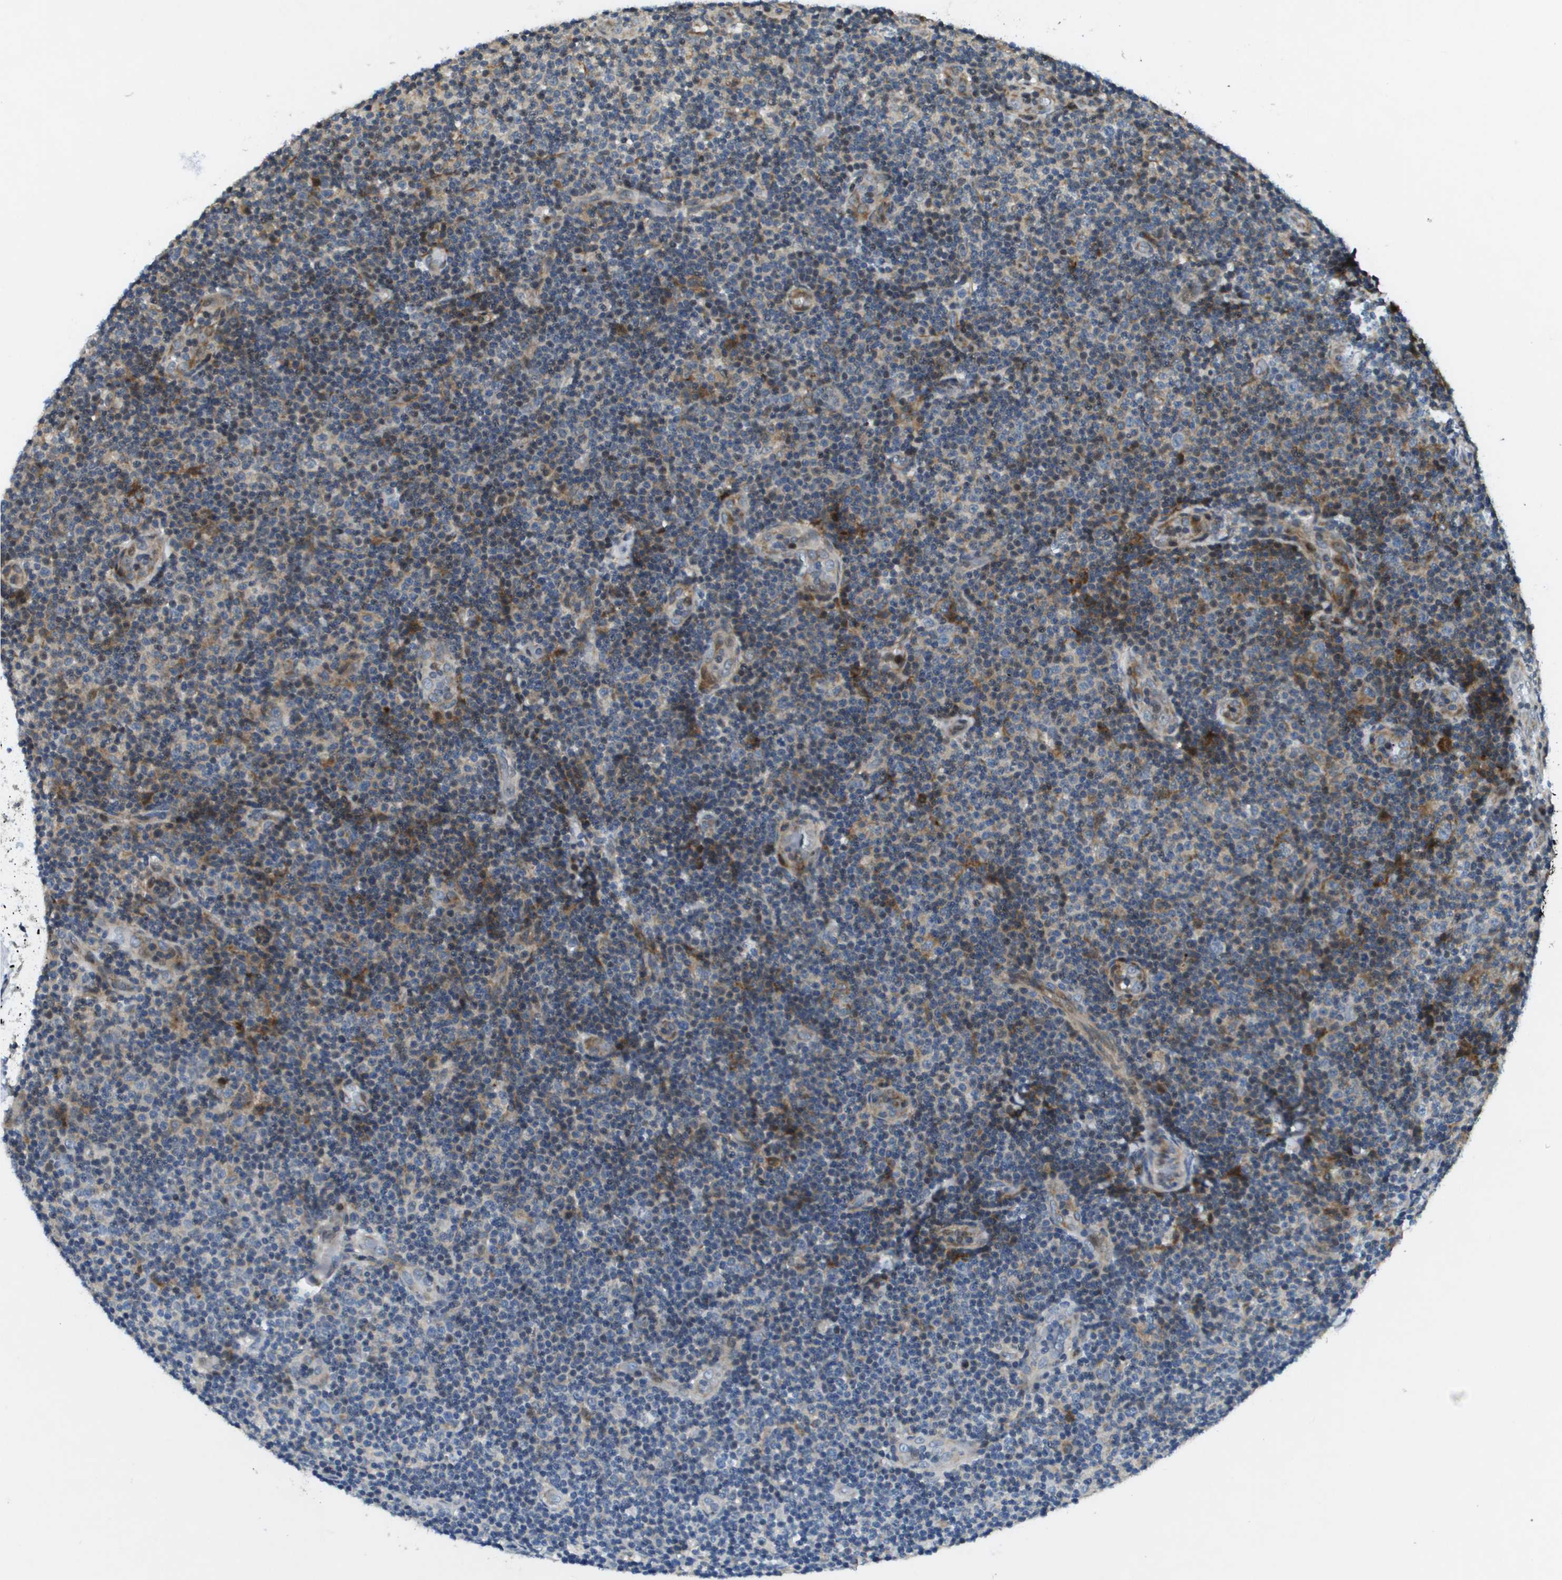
{"staining": {"intensity": "negative", "quantity": "none", "location": "none"}, "tissue": "lymphoma", "cell_type": "Tumor cells", "image_type": "cancer", "snomed": [{"axis": "morphology", "description": "Malignant lymphoma, non-Hodgkin's type, Low grade"}, {"axis": "topography", "description": "Lymph node"}], "caption": "The micrograph reveals no significant expression in tumor cells of lymphoma.", "gene": "SCN4B", "patient": {"sex": "male", "age": 83}}